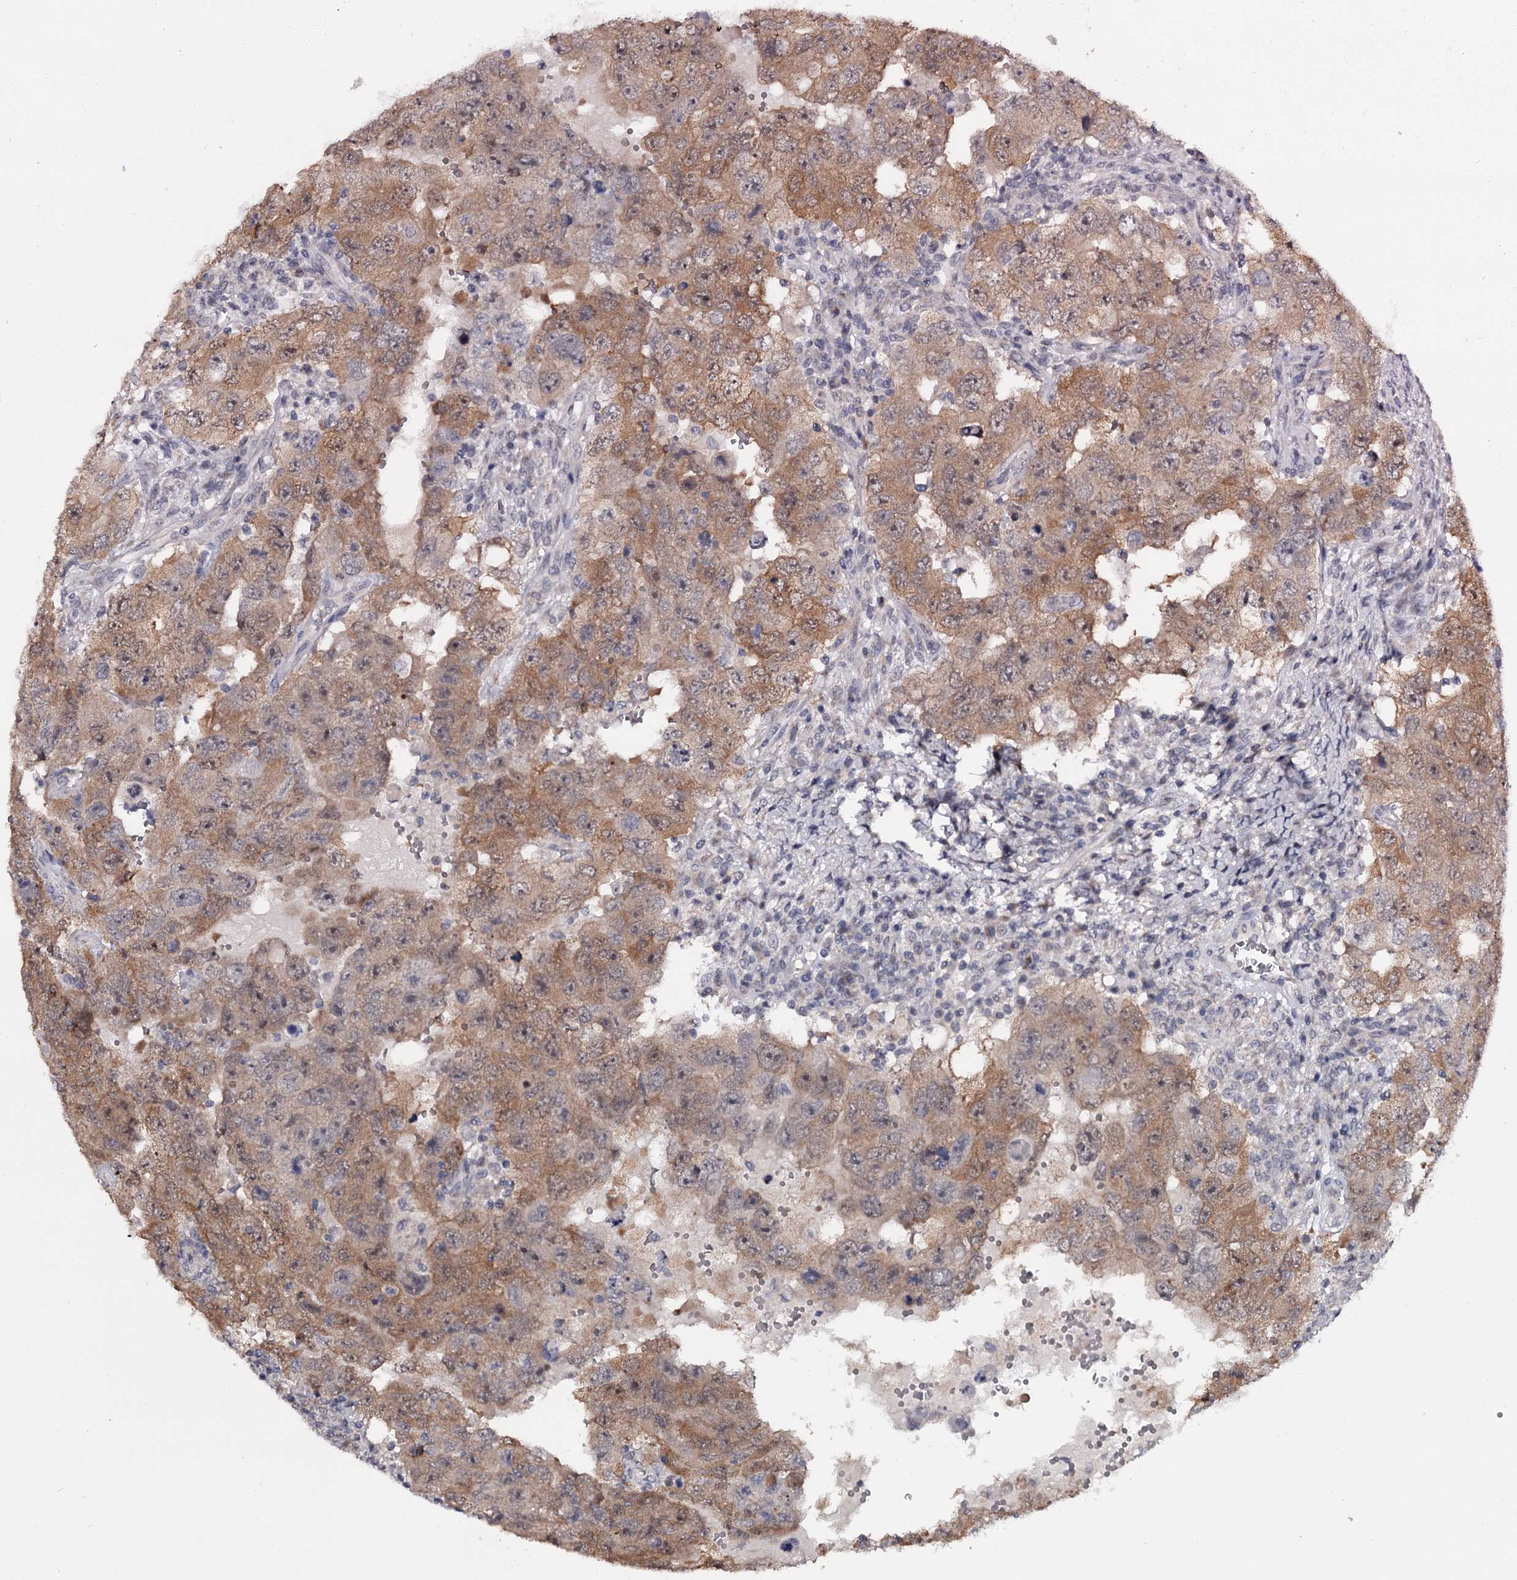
{"staining": {"intensity": "moderate", "quantity": ">75%", "location": "cytoplasmic/membranous"}, "tissue": "testis cancer", "cell_type": "Tumor cells", "image_type": "cancer", "snomed": [{"axis": "morphology", "description": "Carcinoma, Embryonal, NOS"}, {"axis": "topography", "description": "Testis"}], "caption": "This image exhibits immunohistochemistry (IHC) staining of human testis cancer, with medium moderate cytoplasmic/membranous staining in about >75% of tumor cells.", "gene": "GTSF1", "patient": {"sex": "male", "age": 26}}